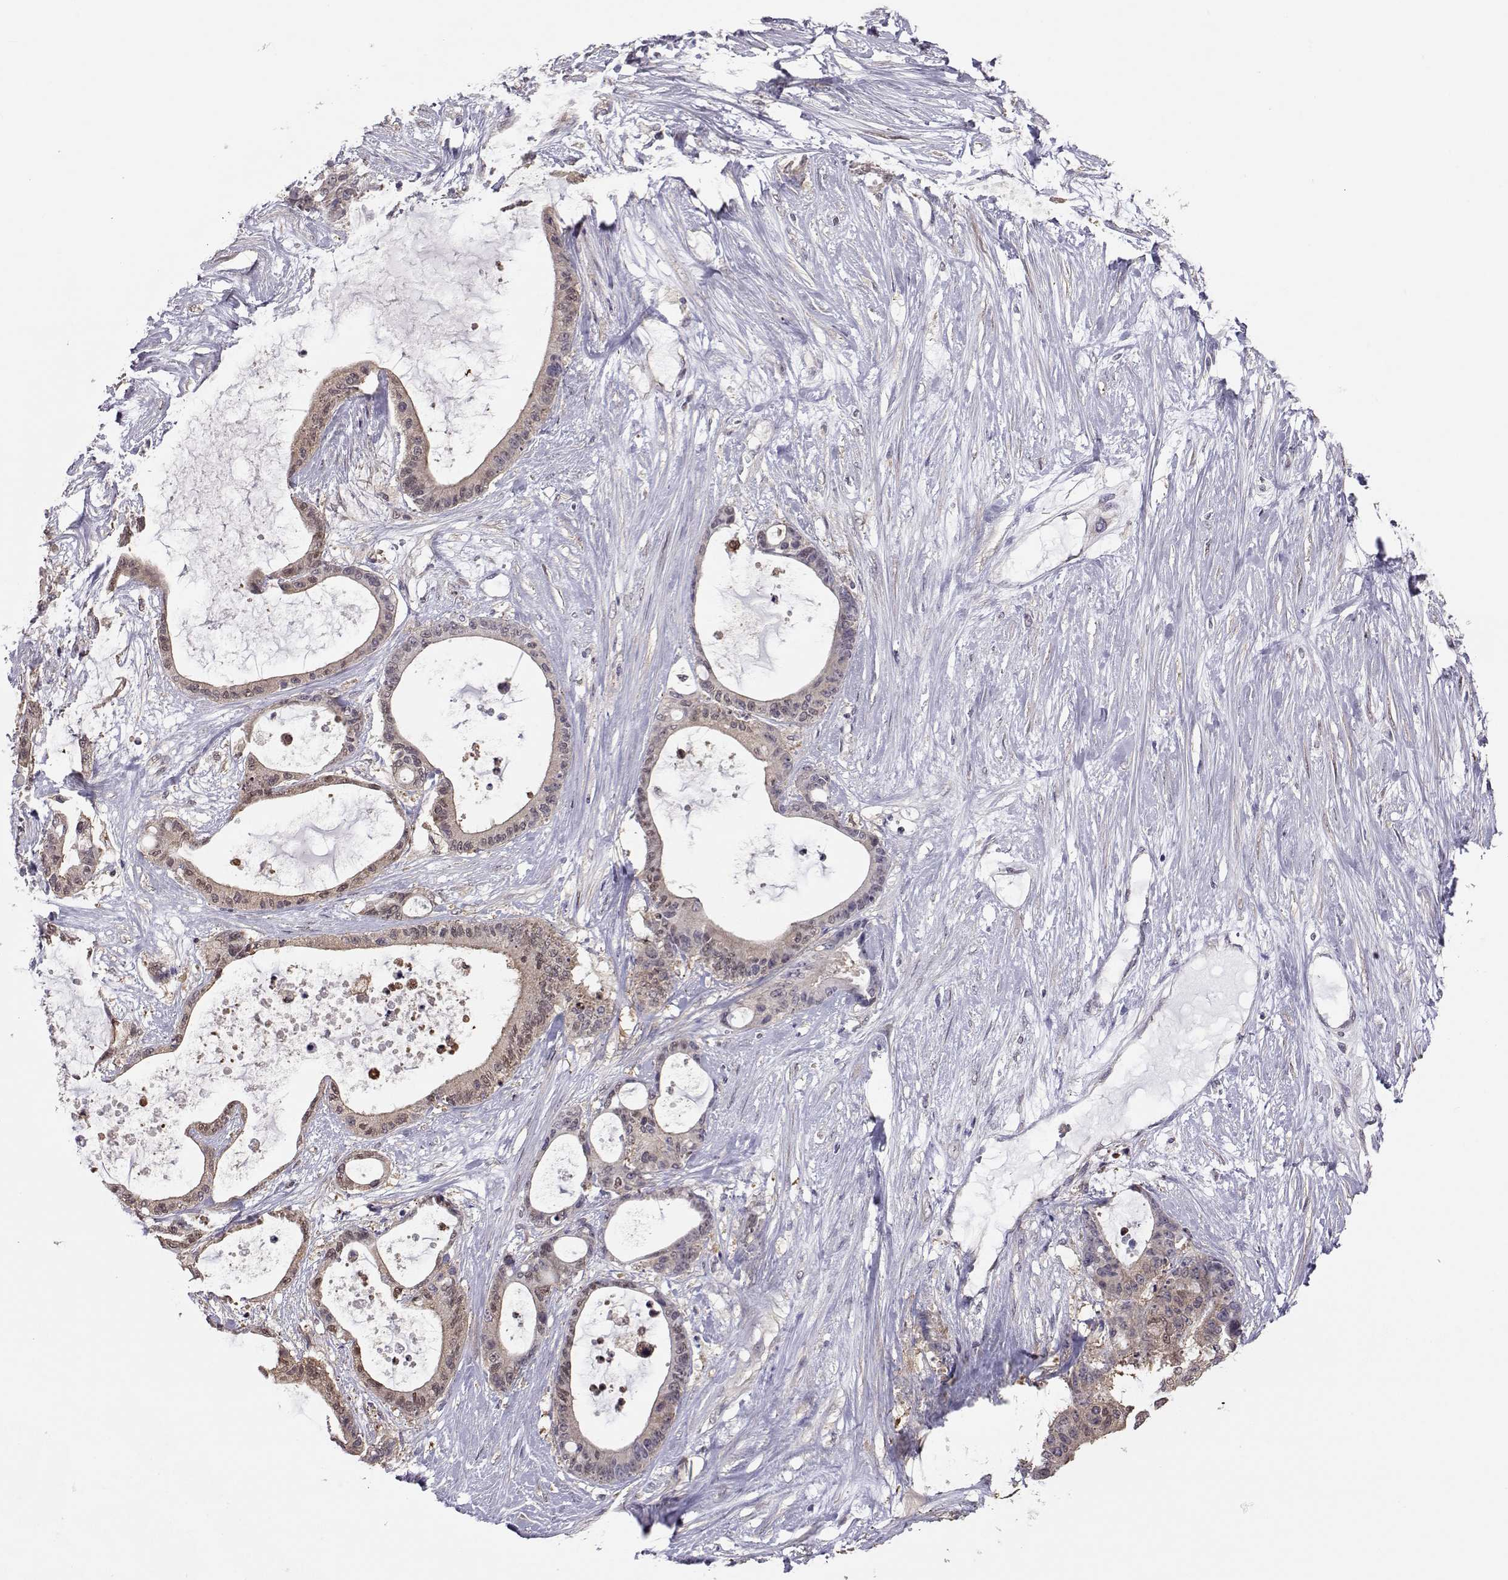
{"staining": {"intensity": "weak", "quantity": "25%-75%", "location": "cytoplasmic/membranous"}, "tissue": "liver cancer", "cell_type": "Tumor cells", "image_type": "cancer", "snomed": [{"axis": "morphology", "description": "Normal tissue, NOS"}, {"axis": "morphology", "description": "Cholangiocarcinoma"}, {"axis": "topography", "description": "Liver"}, {"axis": "topography", "description": "Peripheral nerve tissue"}], "caption": "Protein expression analysis of human liver cholangiocarcinoma reveals weak cytoplasmic/membranous expression in about 25%-75% of tumor cells.", "gene": "NCAM2", "patient": {"sex": "female", "age": 73}}